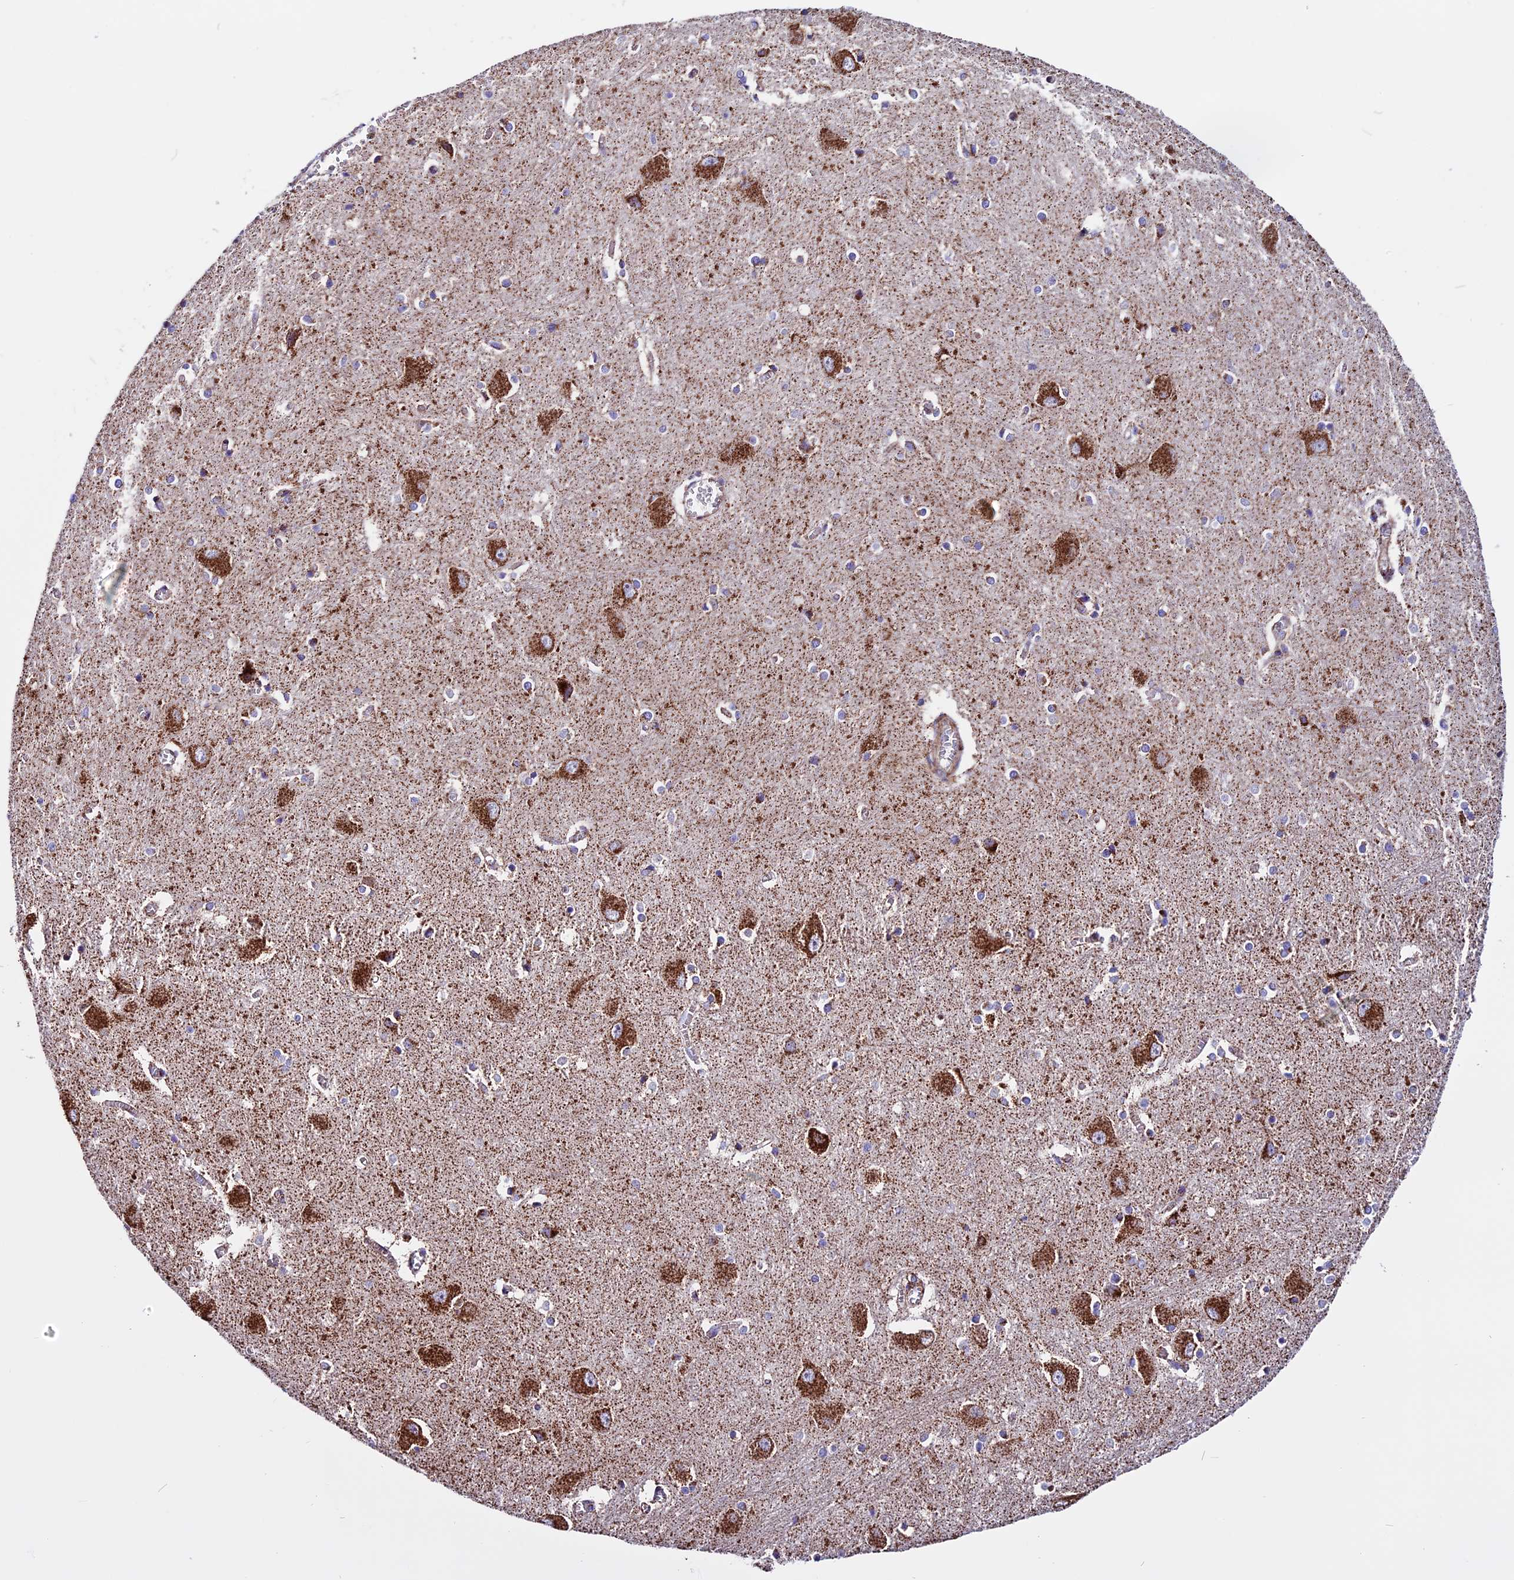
{"staining": {"intensity": "moderate", "quantity": "<25%", "location": "cytoplasmic/membranous"}, "tissue": "caudate", "cell_type": "Glial cells", "image_type": "normal", "snomed": [{"axis": "morphology", "description": "Normal tissue, NOS"}, {"axis": "topography", "description": "Lateral ventricle wall"}], "caption": "Immunohistochemical staining of normal human caudate exhibits <25% levels of moderate cytoplasmic/membranous protein positivity in approximately <25% of glial cells.", "gene": "CX3CL1", "patient": {"sex": "male", "age": 37}}